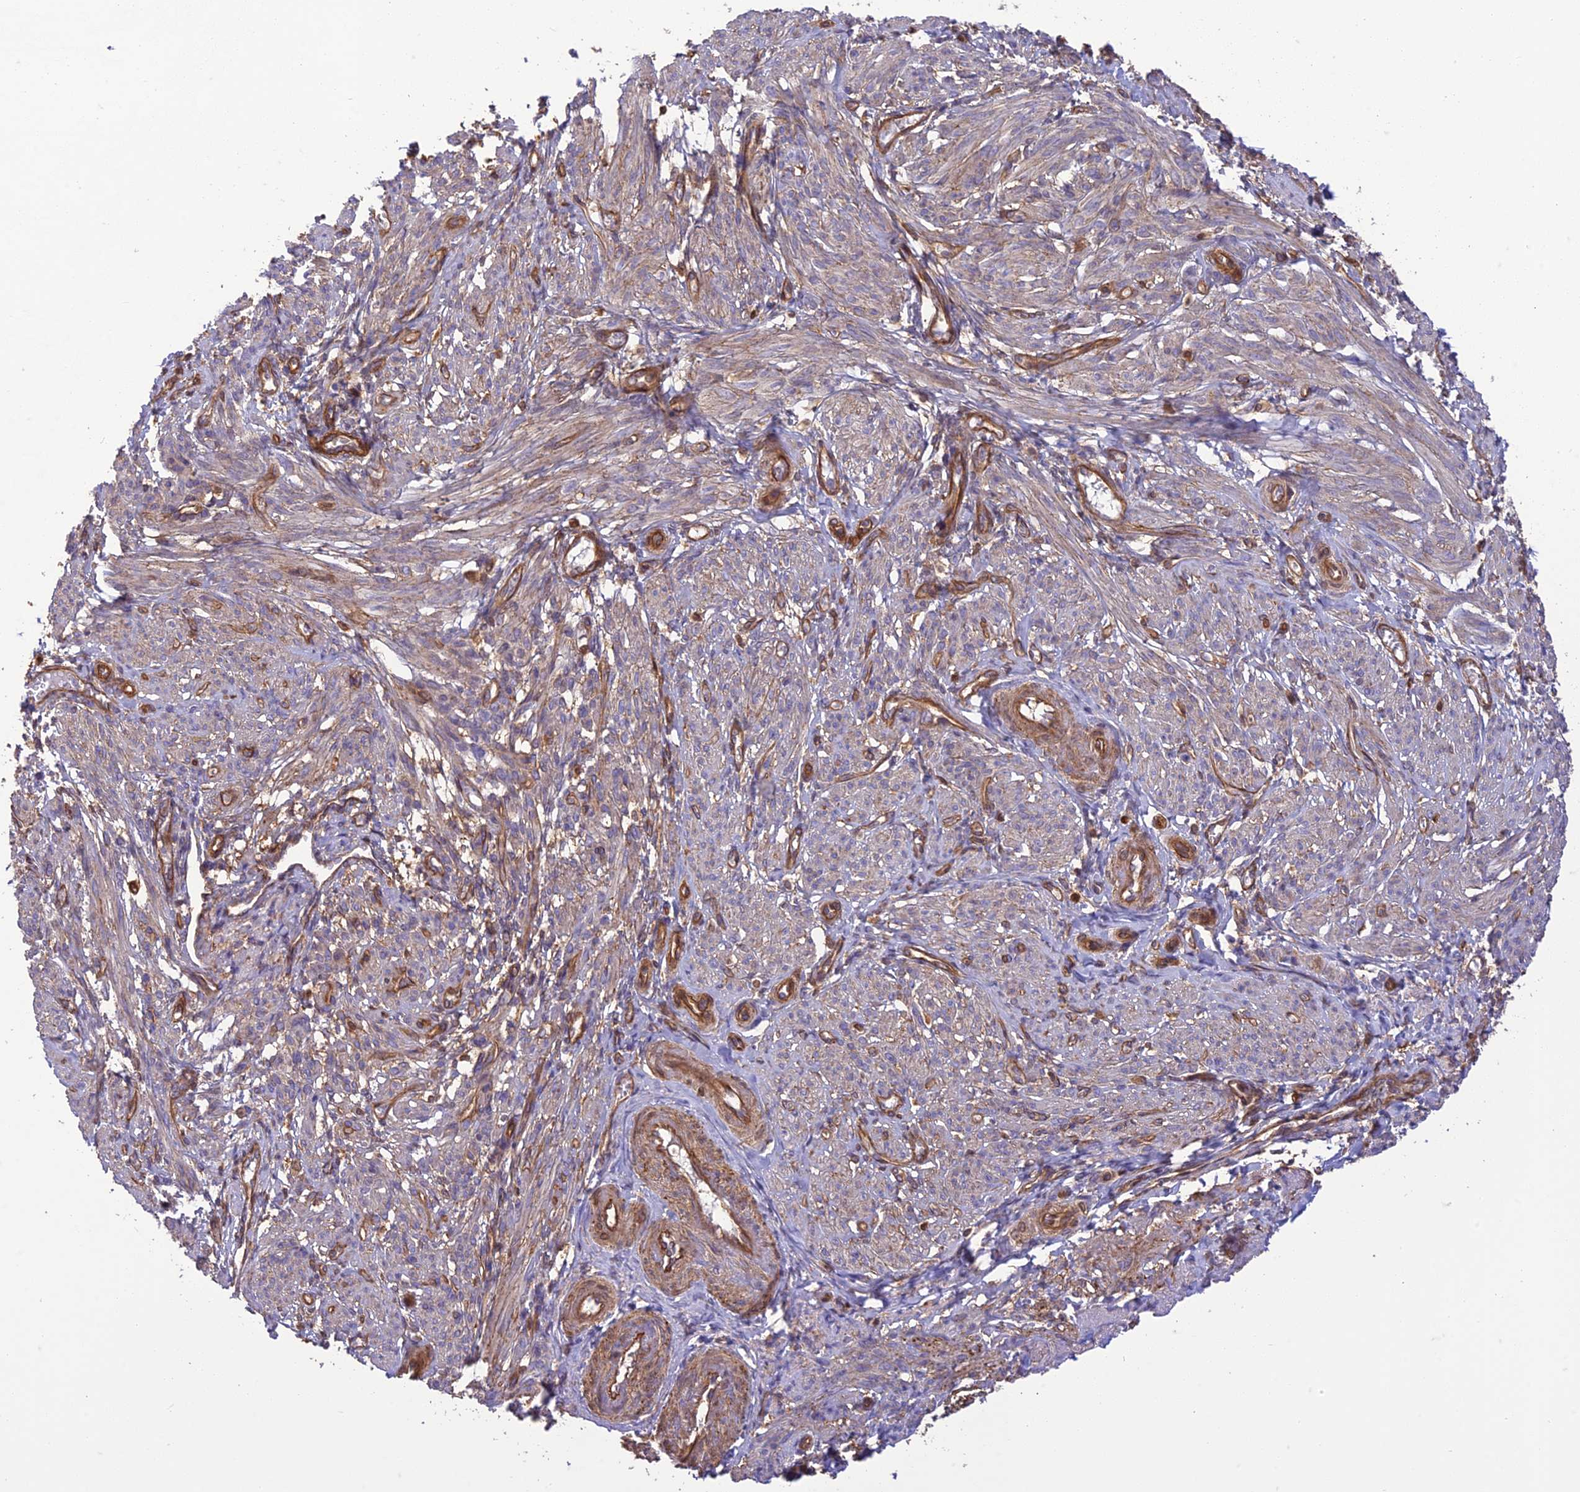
{"staining": {"intensity": "weak", "quantity": "25%-75%", "location": "cytoplasmic/membranous"}, "tissue": "smooth muscle", "cell_type": "Smooth muscle cells", "image_type": "normal", "snomed": [{"axis": "morphology", "description": "Normal tissue, NOS"}, {"axis": "topography", "description": "Smooth muscle"}], "caption": "Smooth muscle cells exhibit low levels of weak cytoplasmic/membranous staining in about 25%-75% of cells in benign smooth muscle. (DAB (3,3'-diaminobenzidine) IHC, brown staining for protein, blue staining for nuclei).", "gene": "HPSE2", "patient": {"sex": "female", "age": 39}}